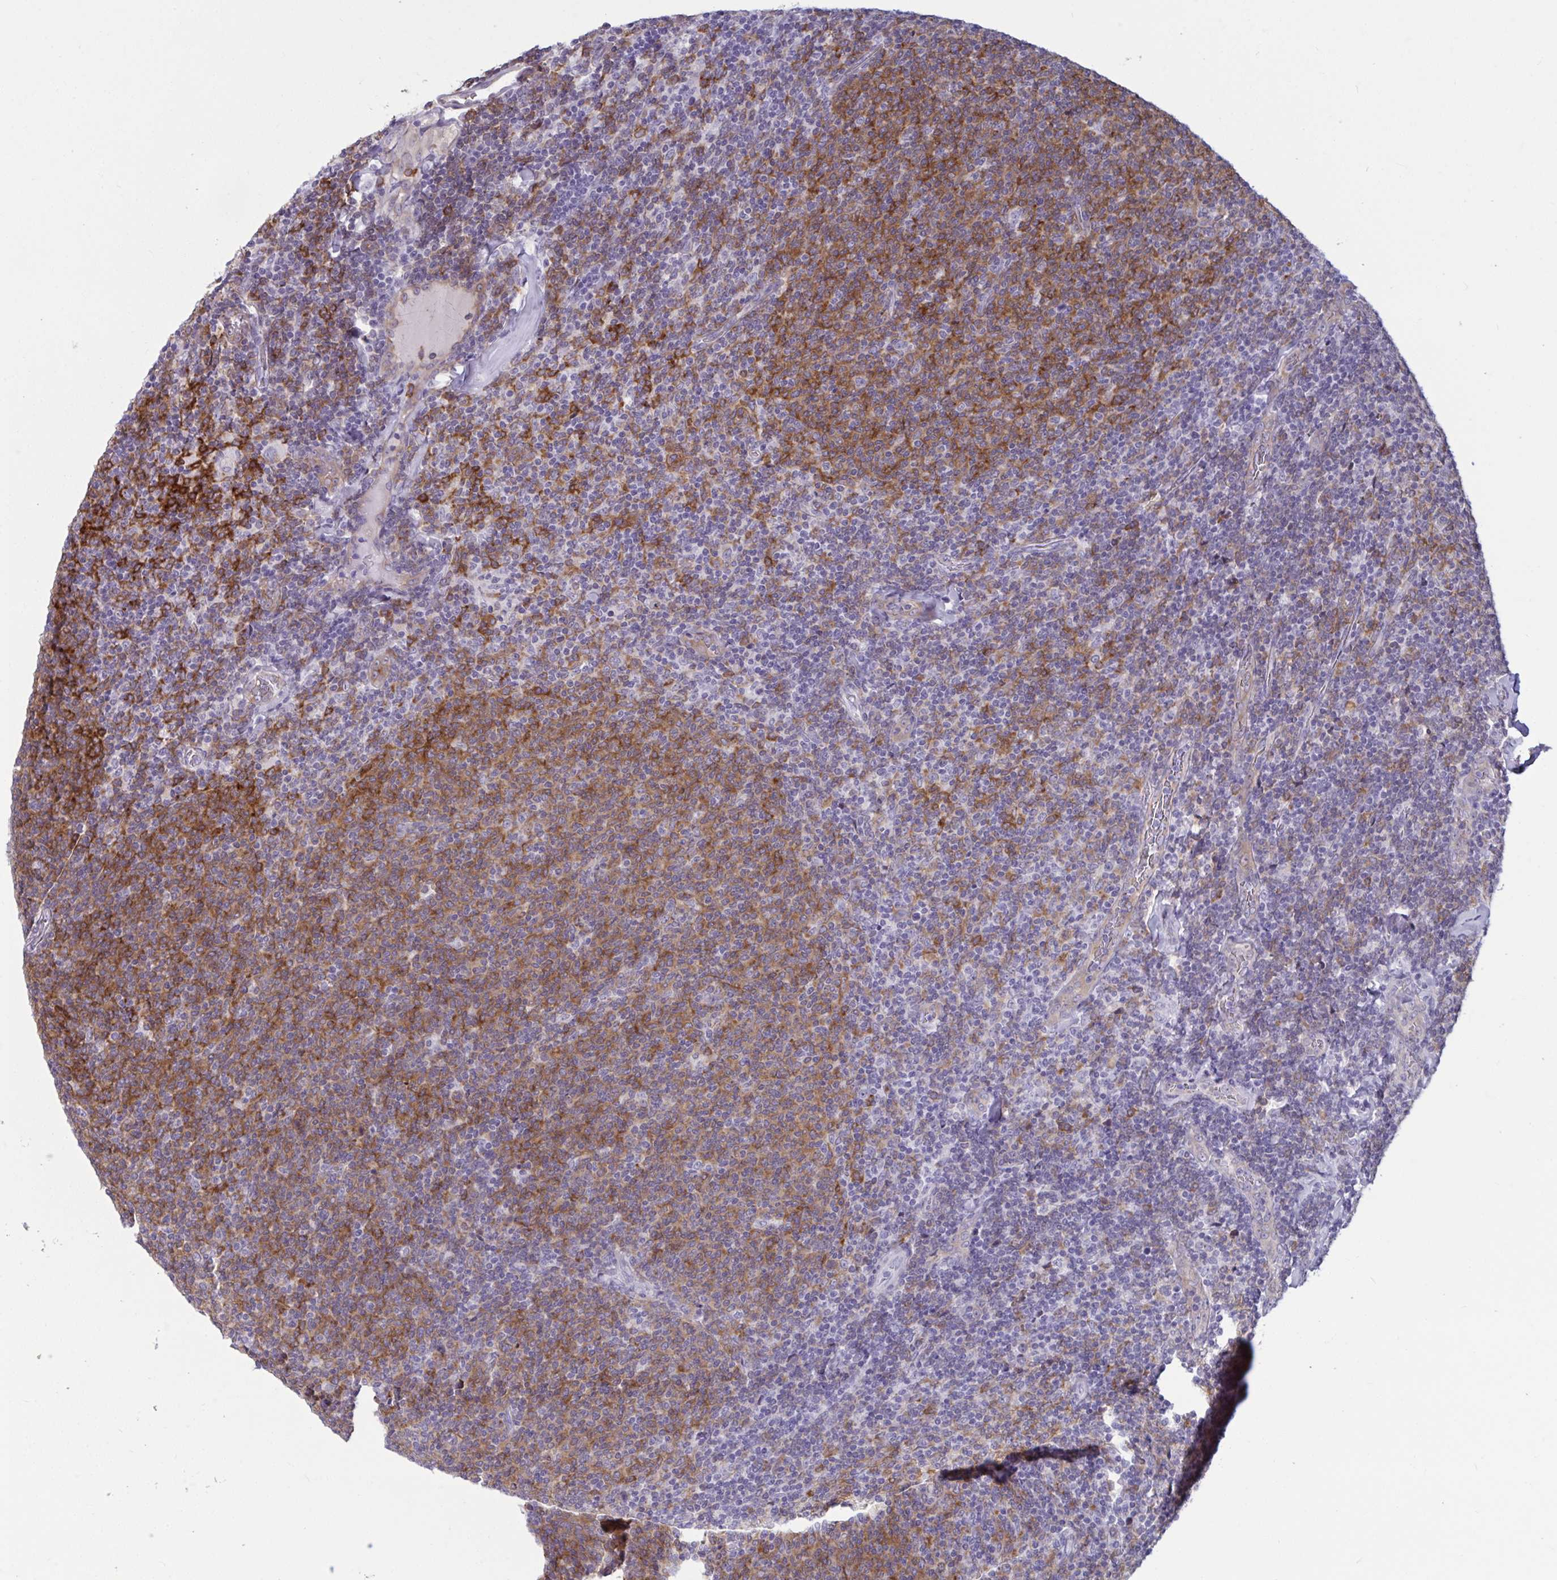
{"staining": {"intensity": "moderate", "quantity": "25%-75%", "location": "cytoplasmic/membranous"}, "tissue": "lymphoma", "cell_type": "Tumor cells", "image_type": "cancer", "snomed": [{"axis": "morphology", "description": "Malignant lymphoma, non-Hodgkin's type, Low grade"}, {"axis": "topography", "description": "Lymph node"}], "caption": "Brown immunohistochemical staining in low-grade malignant lymphoma, non-Hodgkin's type exhibits moderate cytoplasmic/membranous positivity in about 25%-75% of tumor cells. (DAB (3,3'-diaminobenzidine) IHC, brown staining for protein, blue staining for nuclei).", "gene": "TBC1D4", "patient": {"sex": "male", "age": 52}}